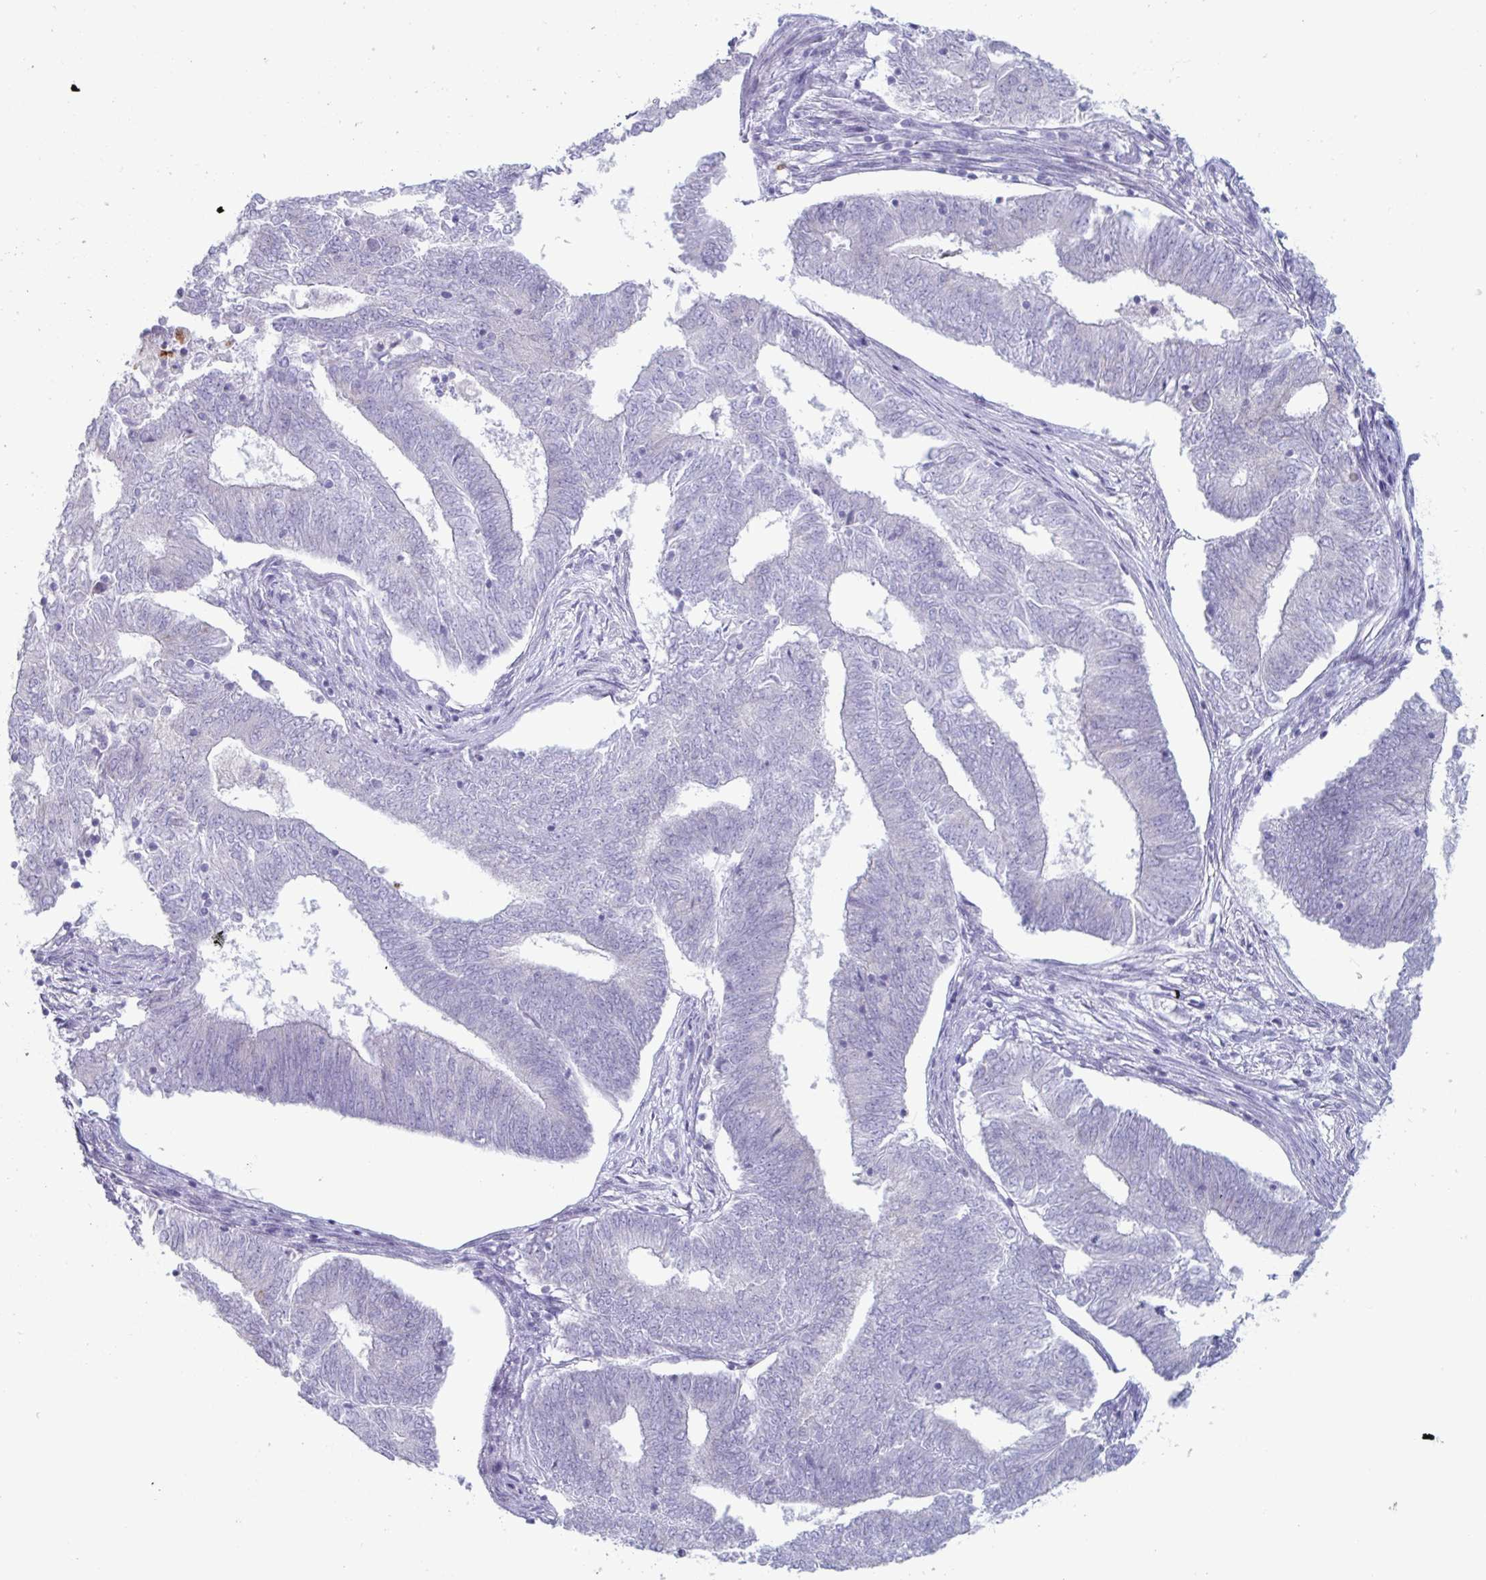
{"staining": {"intensity": "negative", "quantity": "none", "location": "none"}, "tissue": "endometrial cancer", "cell_type": "Tumor cells", "image_type": "cancer", "snomed": [{"axis": "morphology", "description": "Adenocarcinoma, NOS"}, {"axis": "topography", "description": "Endometrium"}], "caption": "A high-resolution photomicrograph shows IHC staining of endometrial adenocarcinoma, which displays no significant staining in tumor cells.", "gene": "CYP4F11", "patient": {"sex": "female", "age": 62}}